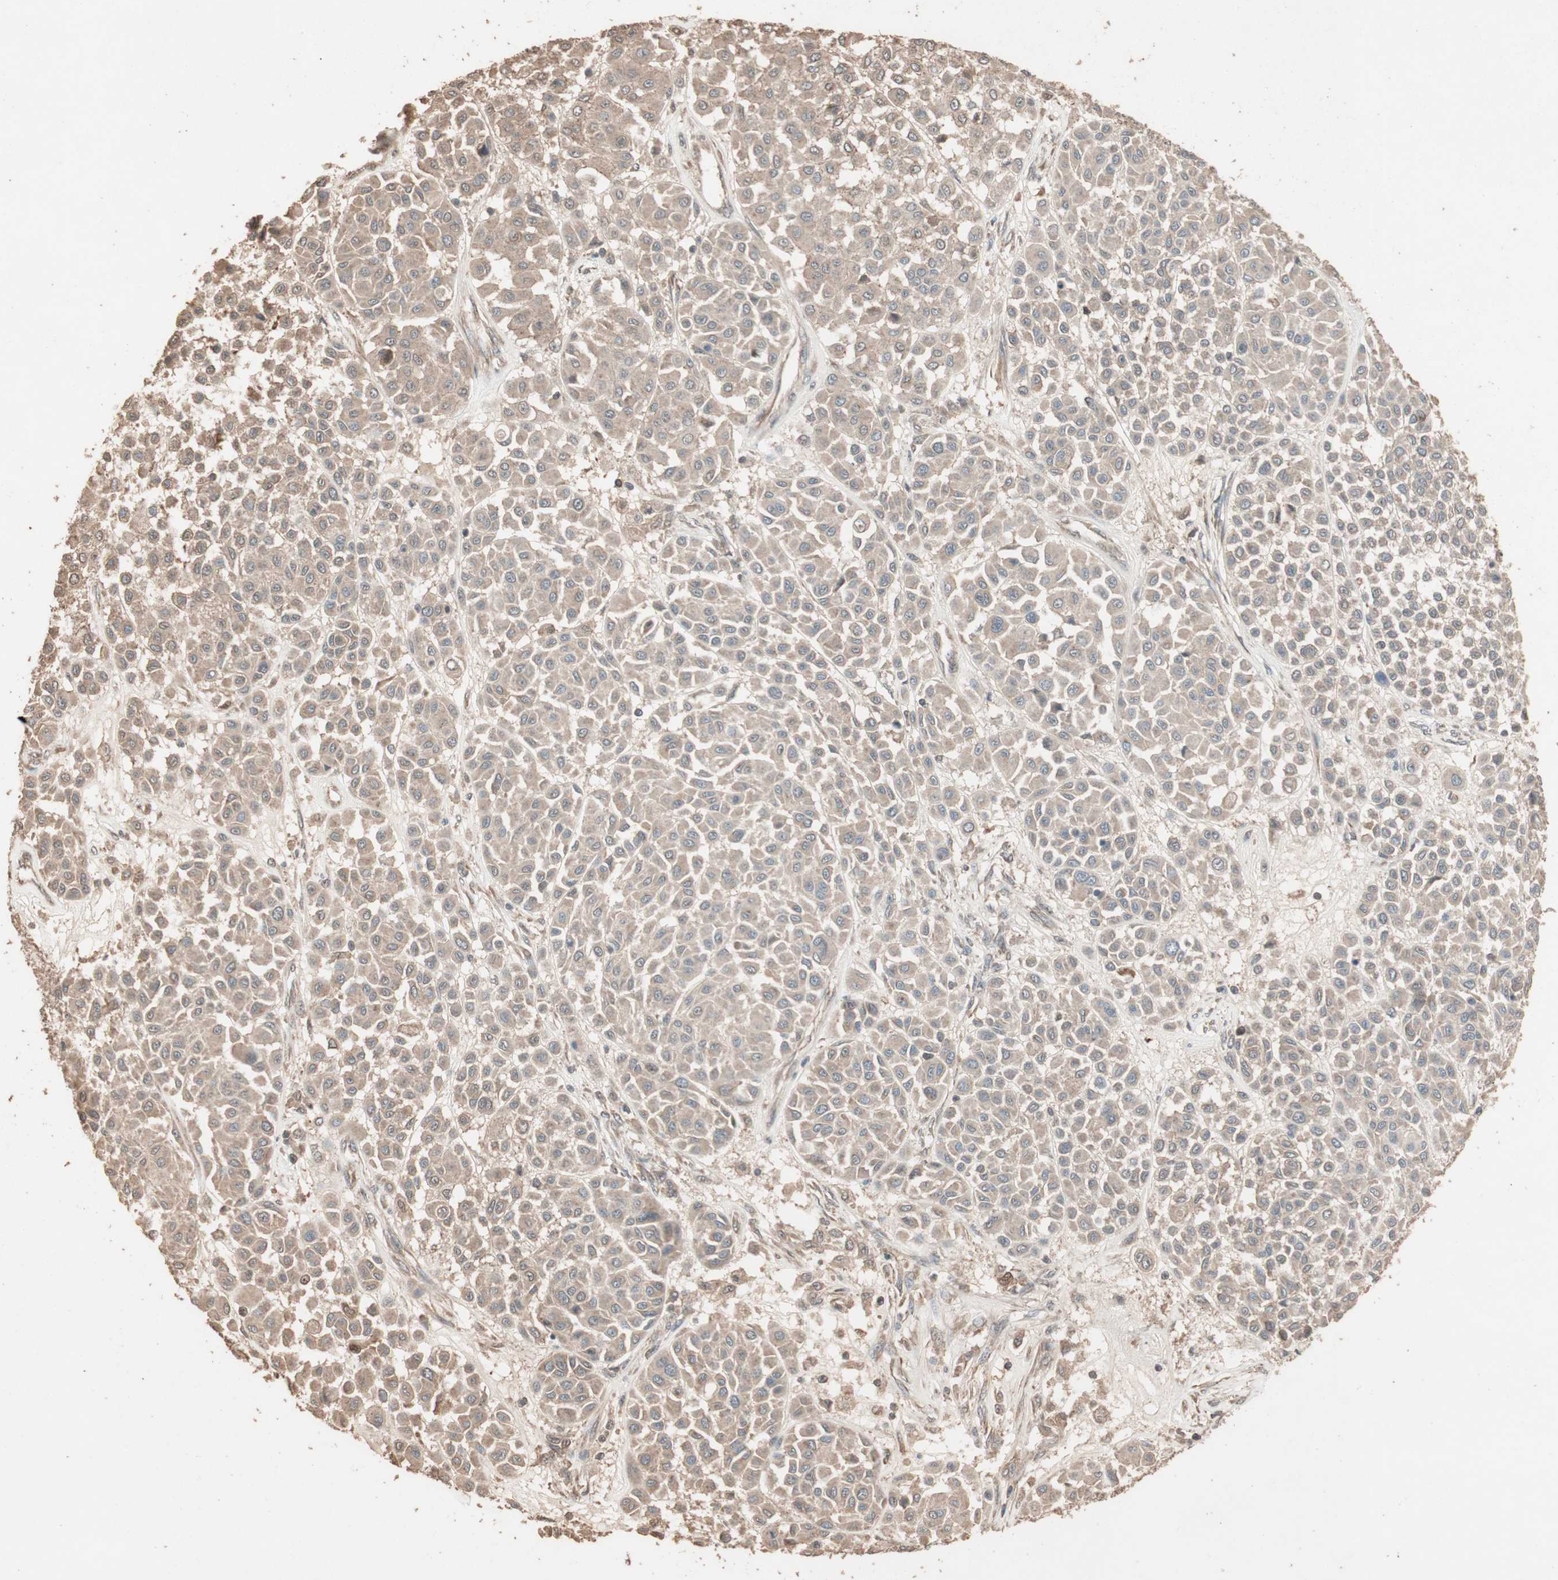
{"staining": {"intensity": "weak", "quantity": ">75%", "location": "cytoplasmic/membranous"}, "tissue": "melanoma", "cell_type": "Tumor cells", "image_type": "cancer", "snomed": [{"axis": "morphology", "description": "Malignant melanoma, Metastatic site"}, {"axis": "topography", "description": "Soft tissue"}], "caption": "Melanoma stained with immunohistochemistry (IHC) displays weak cytoplasmic/membranous staining in approximately >75% of tumor cells. (DAB (3,3'-diaminobenzidine) IHC with brightfield microscopy, high magnification).", "gene": "USP20", "patient": {"sex": "male", "age": 41}}